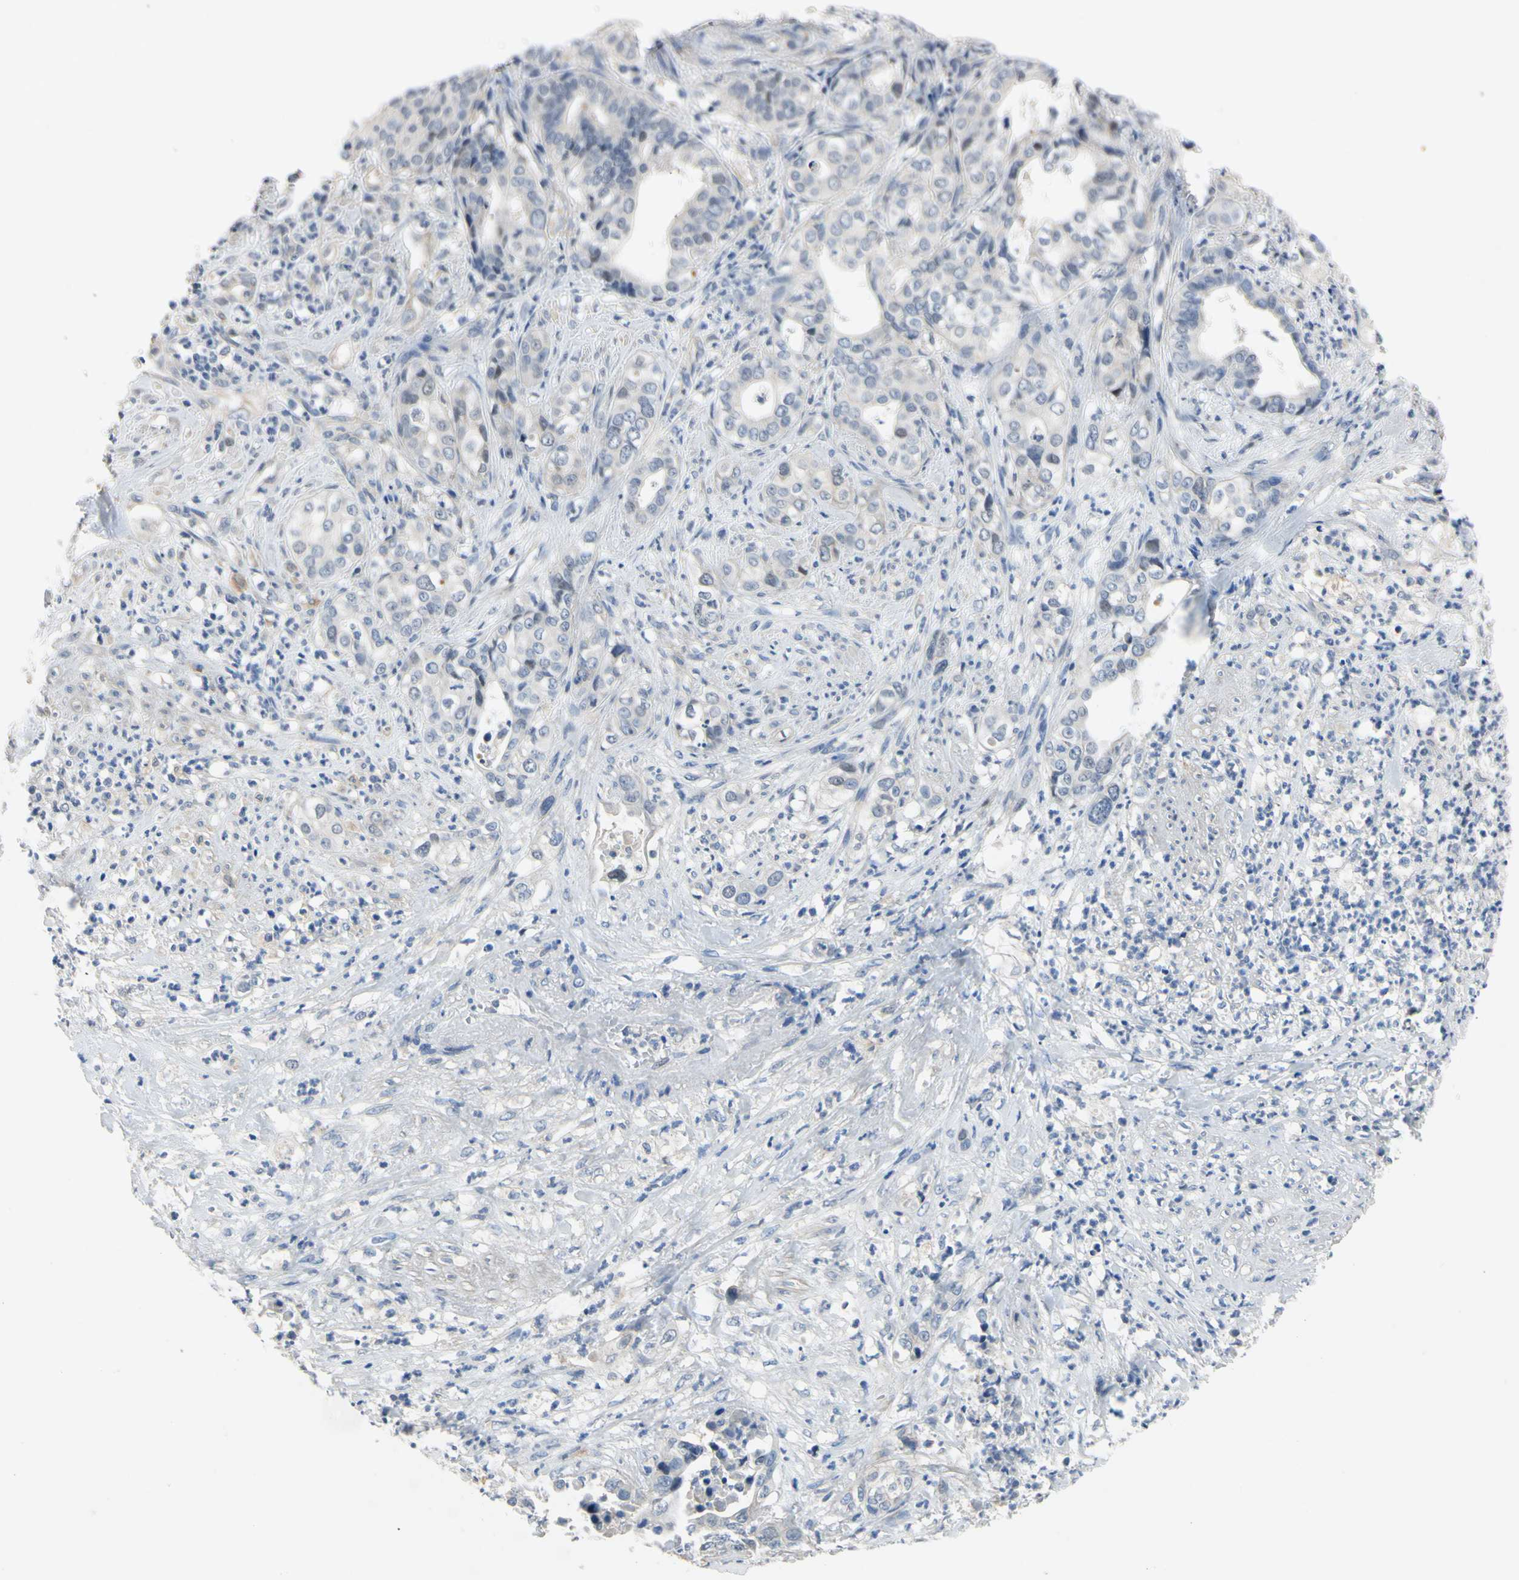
{"staining": {"intensity": "negative", "quantity": "none", "location": "none"}, "tissue": "liver cancer", "cell_type": "Tumor cells", "image_type": "cancer", "snomed": [{"axis": "morphology", "description": "Cholangiocarcinoma"}, {"axis": "topography", "description": "Liver"}], "caption": "The IHC image has no significant staining in tumor cells of liver cancer (cholangiocarcinoma) tissue.", "gene": "LHX9", "patient": {"sex": "female", "age": 61}}